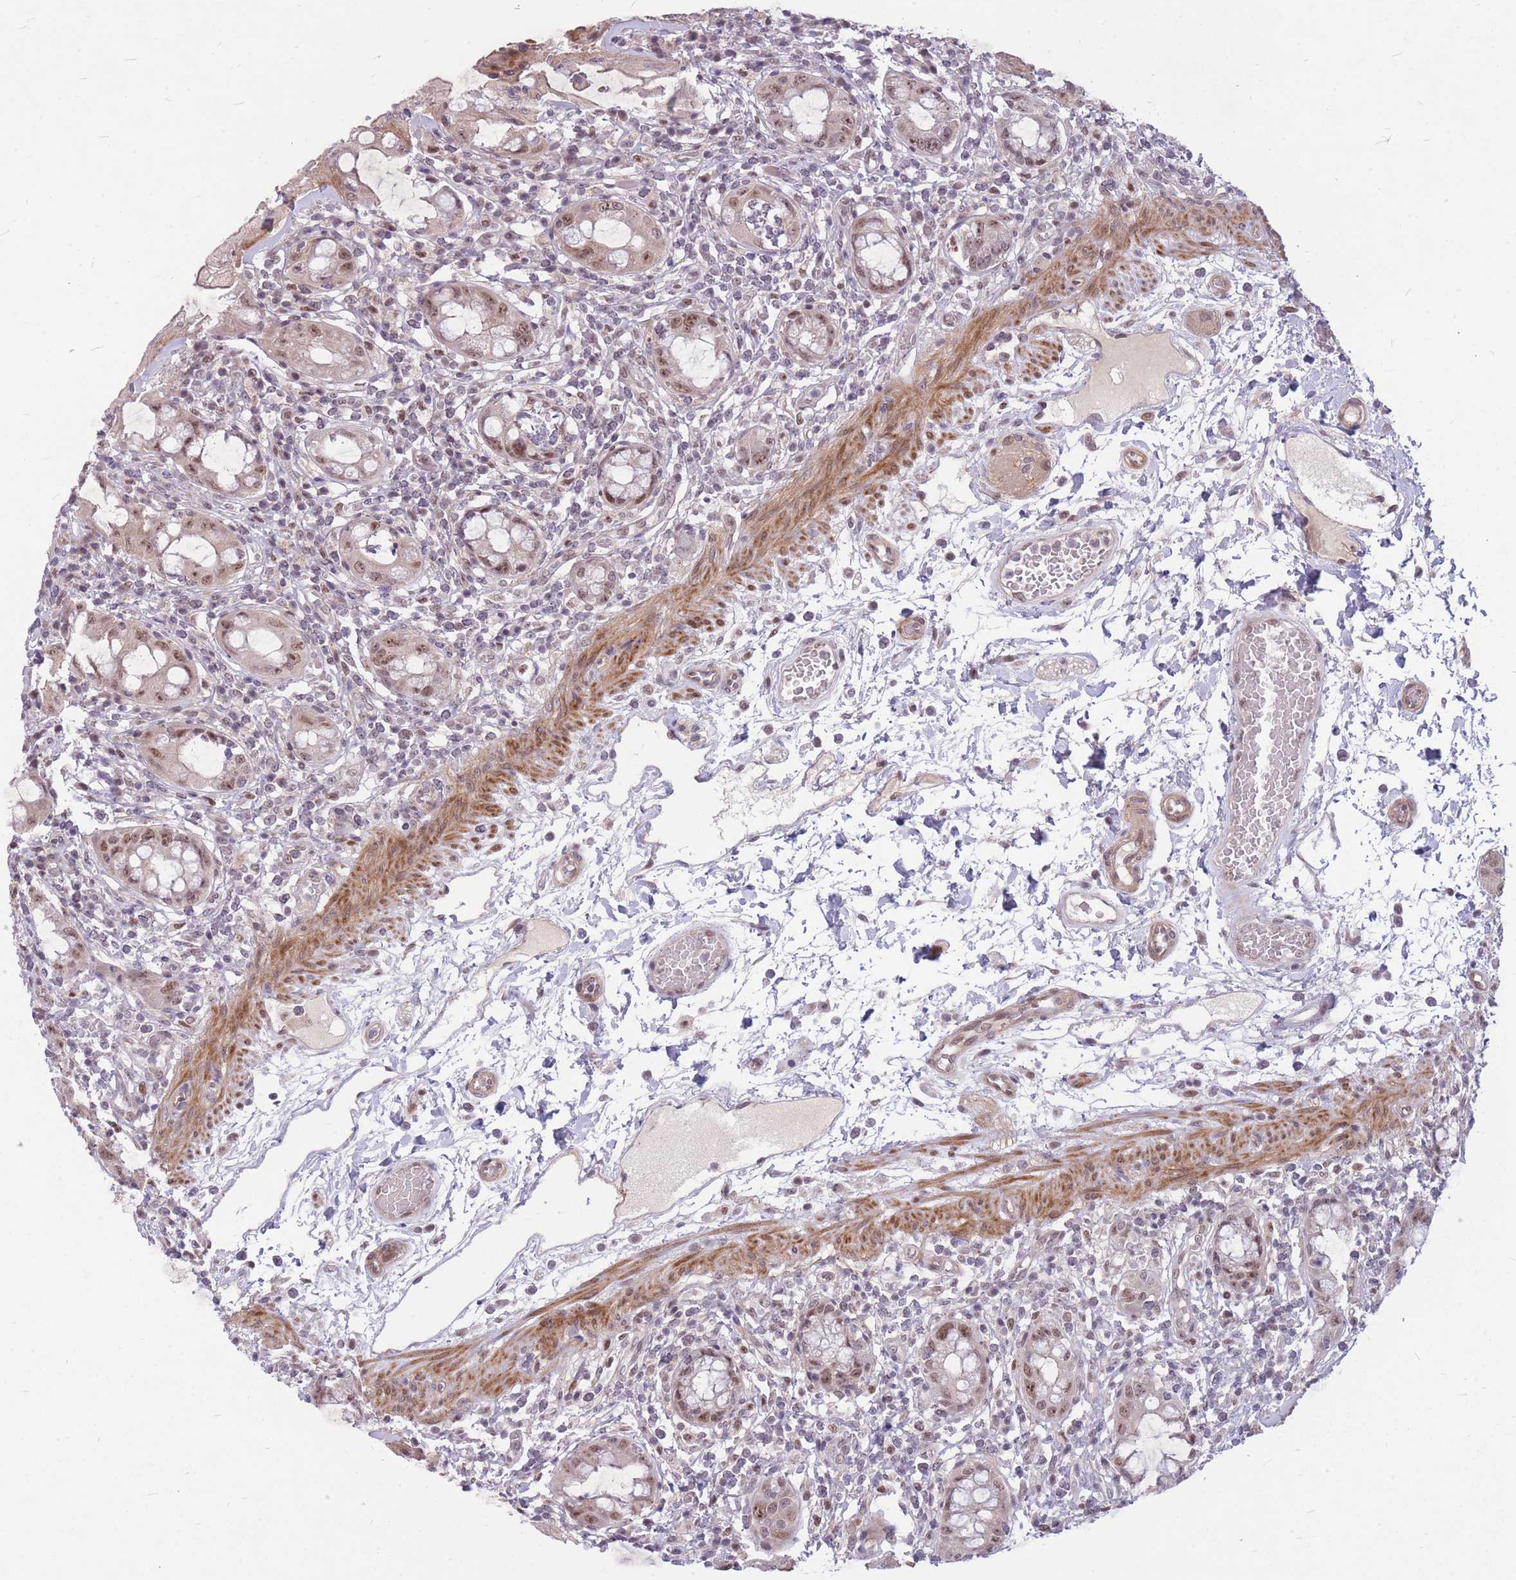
{"staining": {"intensity": "moderate", "quantity": ">75%", "location": "cytoplasmic/membranous,nuclear"}, "tissue": "rectum", "cell_type": "Glandular cells", "image_type": "normal", "snomed": [{"axis": "morphology", "description": "Normal tissue, NOS"}, {"axis": "topography", "description": "Rectum"}], "caption": "Human rectum stained with a brown dye demonstrates moderate cytoplasmic/membranous,nuclear positive expression in approximately >75% of glandular cells.", "gene": "ERCC2", "patient": {"sex": "female", "age": 57}}